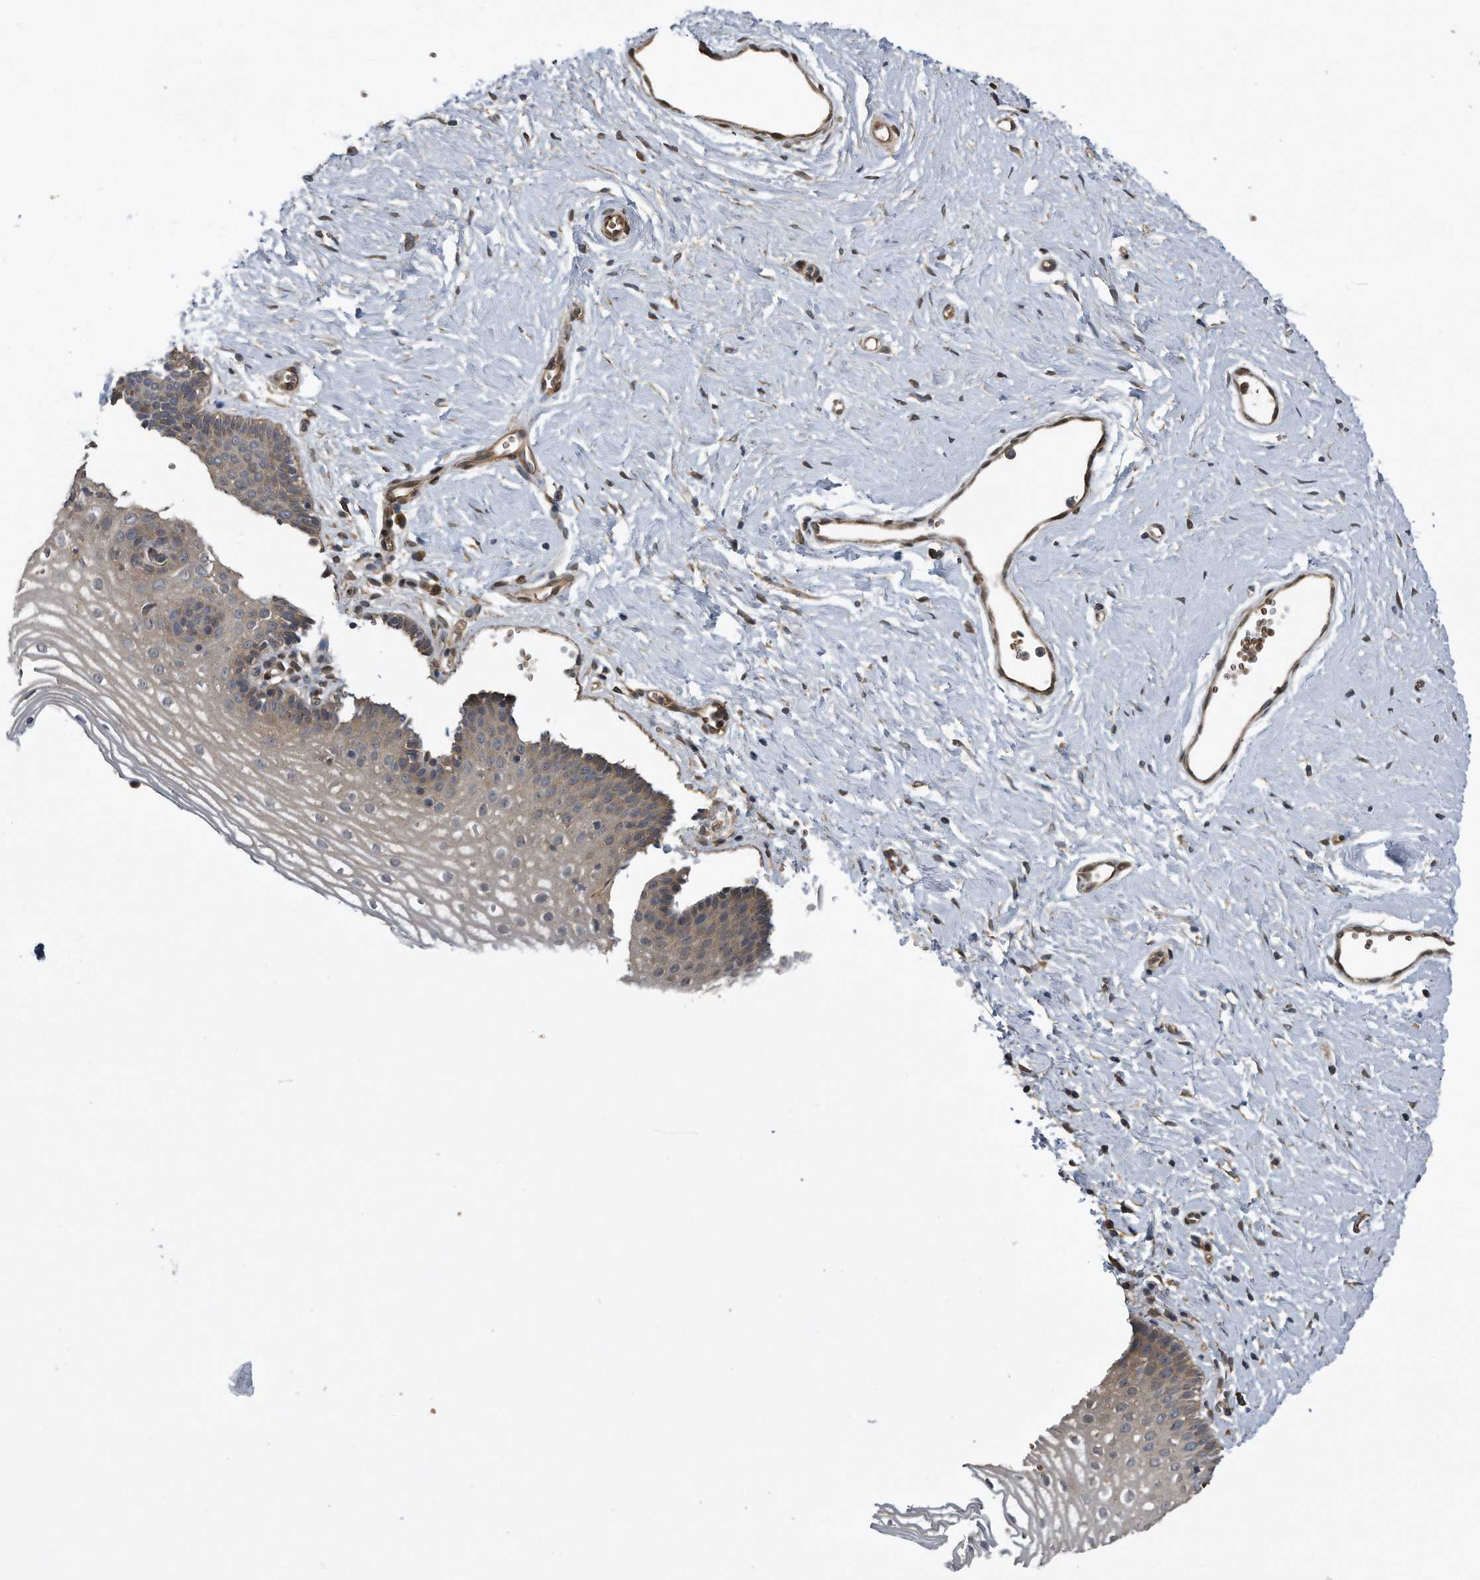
{"staining": {"intensity": "moderate", "quantity": "25%-75%", "location": "cytoplasmic/membranous"}, "tissue": "vagina", "cell_type": "Squamous epithelial cells", "image_type": "normal", "snomed": [{"axis": "morphology", "description": "Normal tissue, NOS"}, {"axis": "topography", "description": "Vagina"}], "caption": "This is a photomicrograph of immunohistochemistry (IHC) staining of unremarkable vagina, which shows moderate positivity in the cytoplasmic/membranous of squamous epithelial cells.", "gene": "ZNF79", "patient": {"sex": "female", "age": 32}}